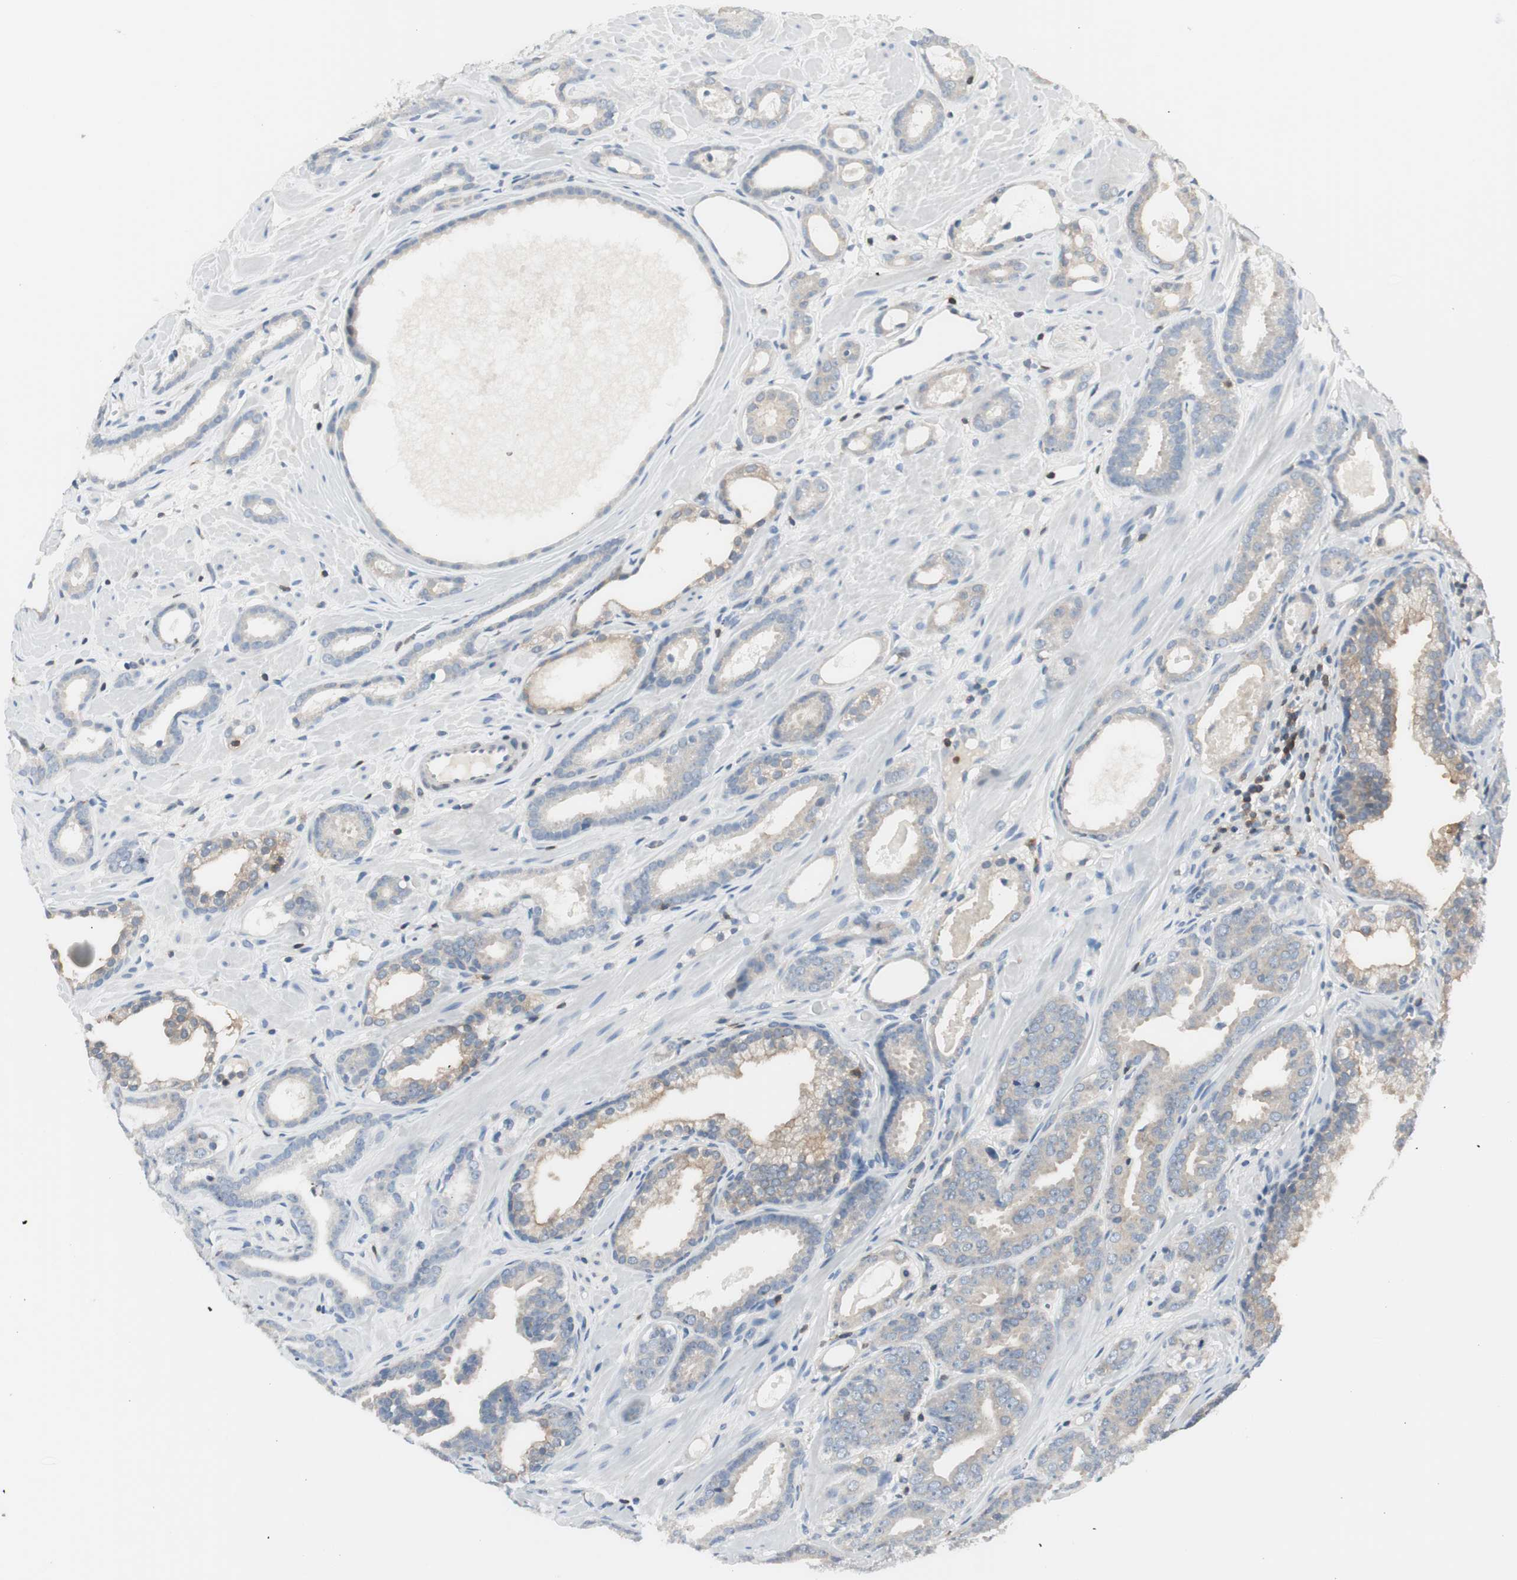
{"staining": {"intensity": "weak", "quantity": ">75%", "location": "cytoplasmic/membranous"}, "tissue": "prostate cancer", "cell_type": "Tumor cells", "image_type": "cancer", "snomed": [{"axis": "morphology", "description": "Adenocarcinoma, Low grade"}, {"axis": "topography", "description": "Prostate"}], "caption": "Brown immunohistochemical staining in adenocarcinoma (low-grade) (prostate) demonstrates weak cytoplasmic/membranous positivity in about >75% of tumor cells.", "gene": "SLC9A3R1", "patient": {"sex": "male", "age": 57}}